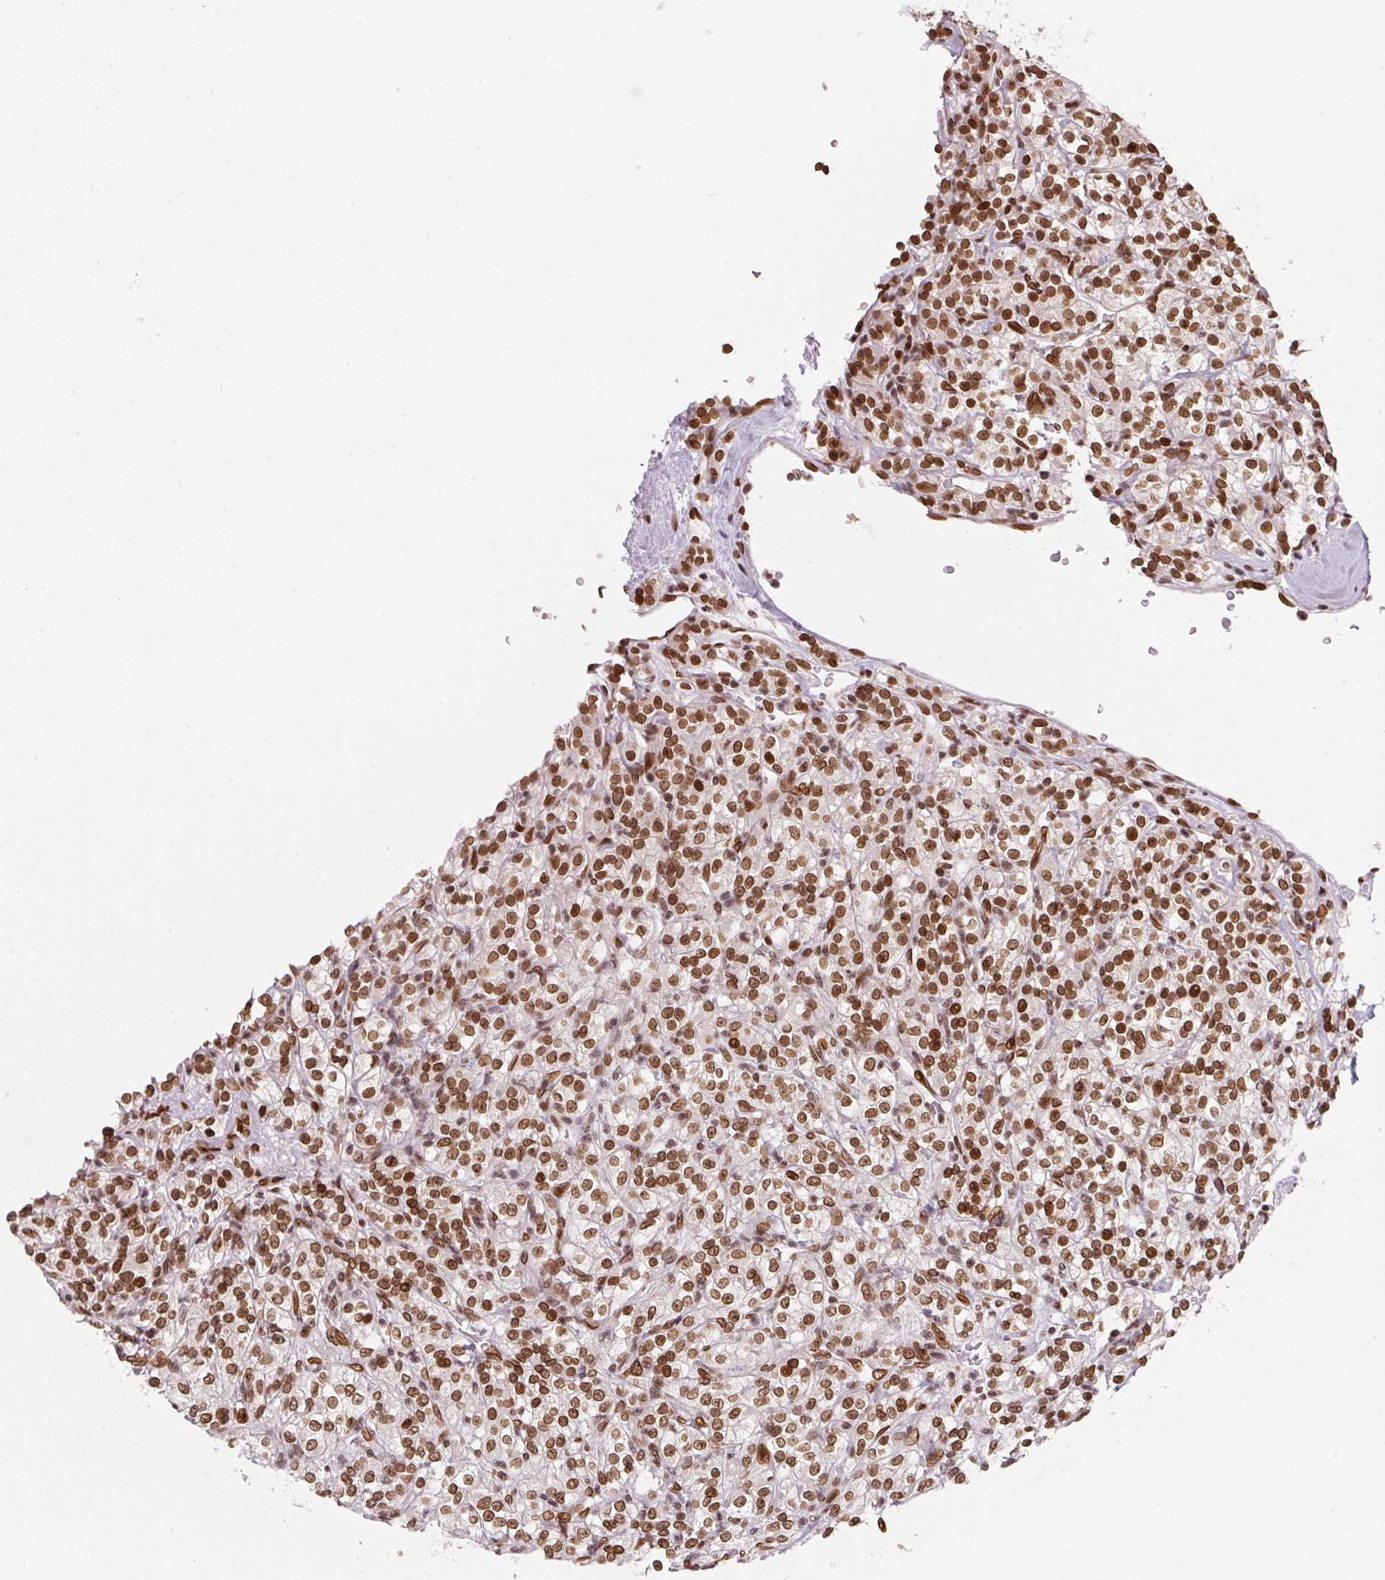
{"staining": {"intensity": "strong", "quantity": ">75%", "location": "nuclear"}, "tissue": "renal cancer", "cell_type": "Tumor cells", "image_type": "cancer", "snomed": [{"axis": "morphology", "description": "Adenocarcinoma, NOS"}, {"axis": "topography", "description": "Kidney"}], "caption": "Protein expression analysis of renal cancer (adenocarcinoma) shows strong nuclear expression in approximately >75% of tumor cells. (DAB (3,3'-diaminobenzidine) = brown stain, brightfield microscopy at high magnification).", "gene": "SAP30BP", "patient": {"sex": "male", "age": 77}}